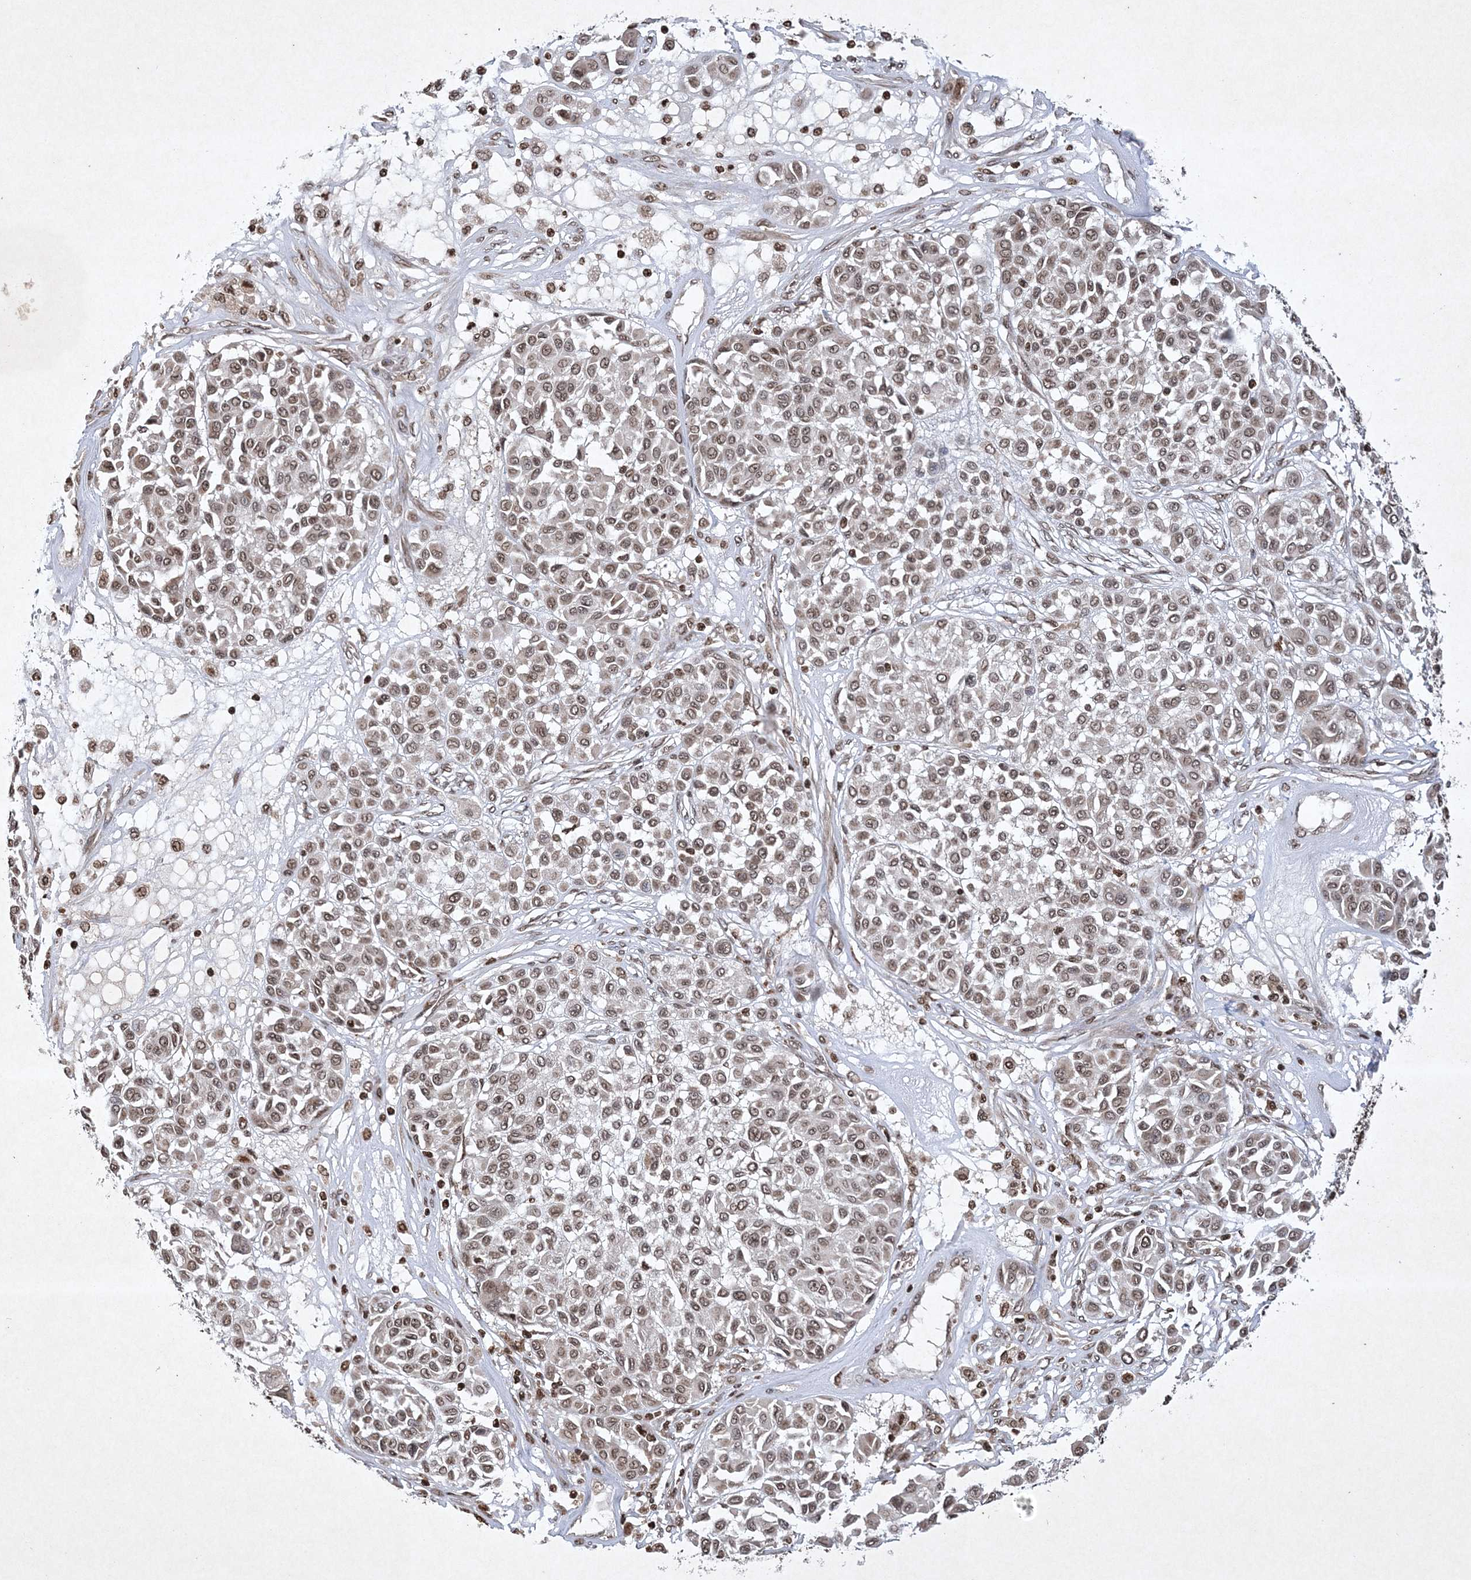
{"staining": {"intensity": "weak", "quantity": "25%-75%", "location": "nuclear"}, "tissue": "melanoma", "cell_type": "Tumor cells", "image_type": "cancer", "snomed": [{"axis": "morphology", "description": "Malignant melanoma, Metastatic site"}, {"axis": "topography", "description": "Soft tissue"}], "caption": "Melanoma stained with a protein marker exhibits weak staining in tumor cells.", "gene": "NEDD9", "patient": {"sex": "male", "age": 41}}